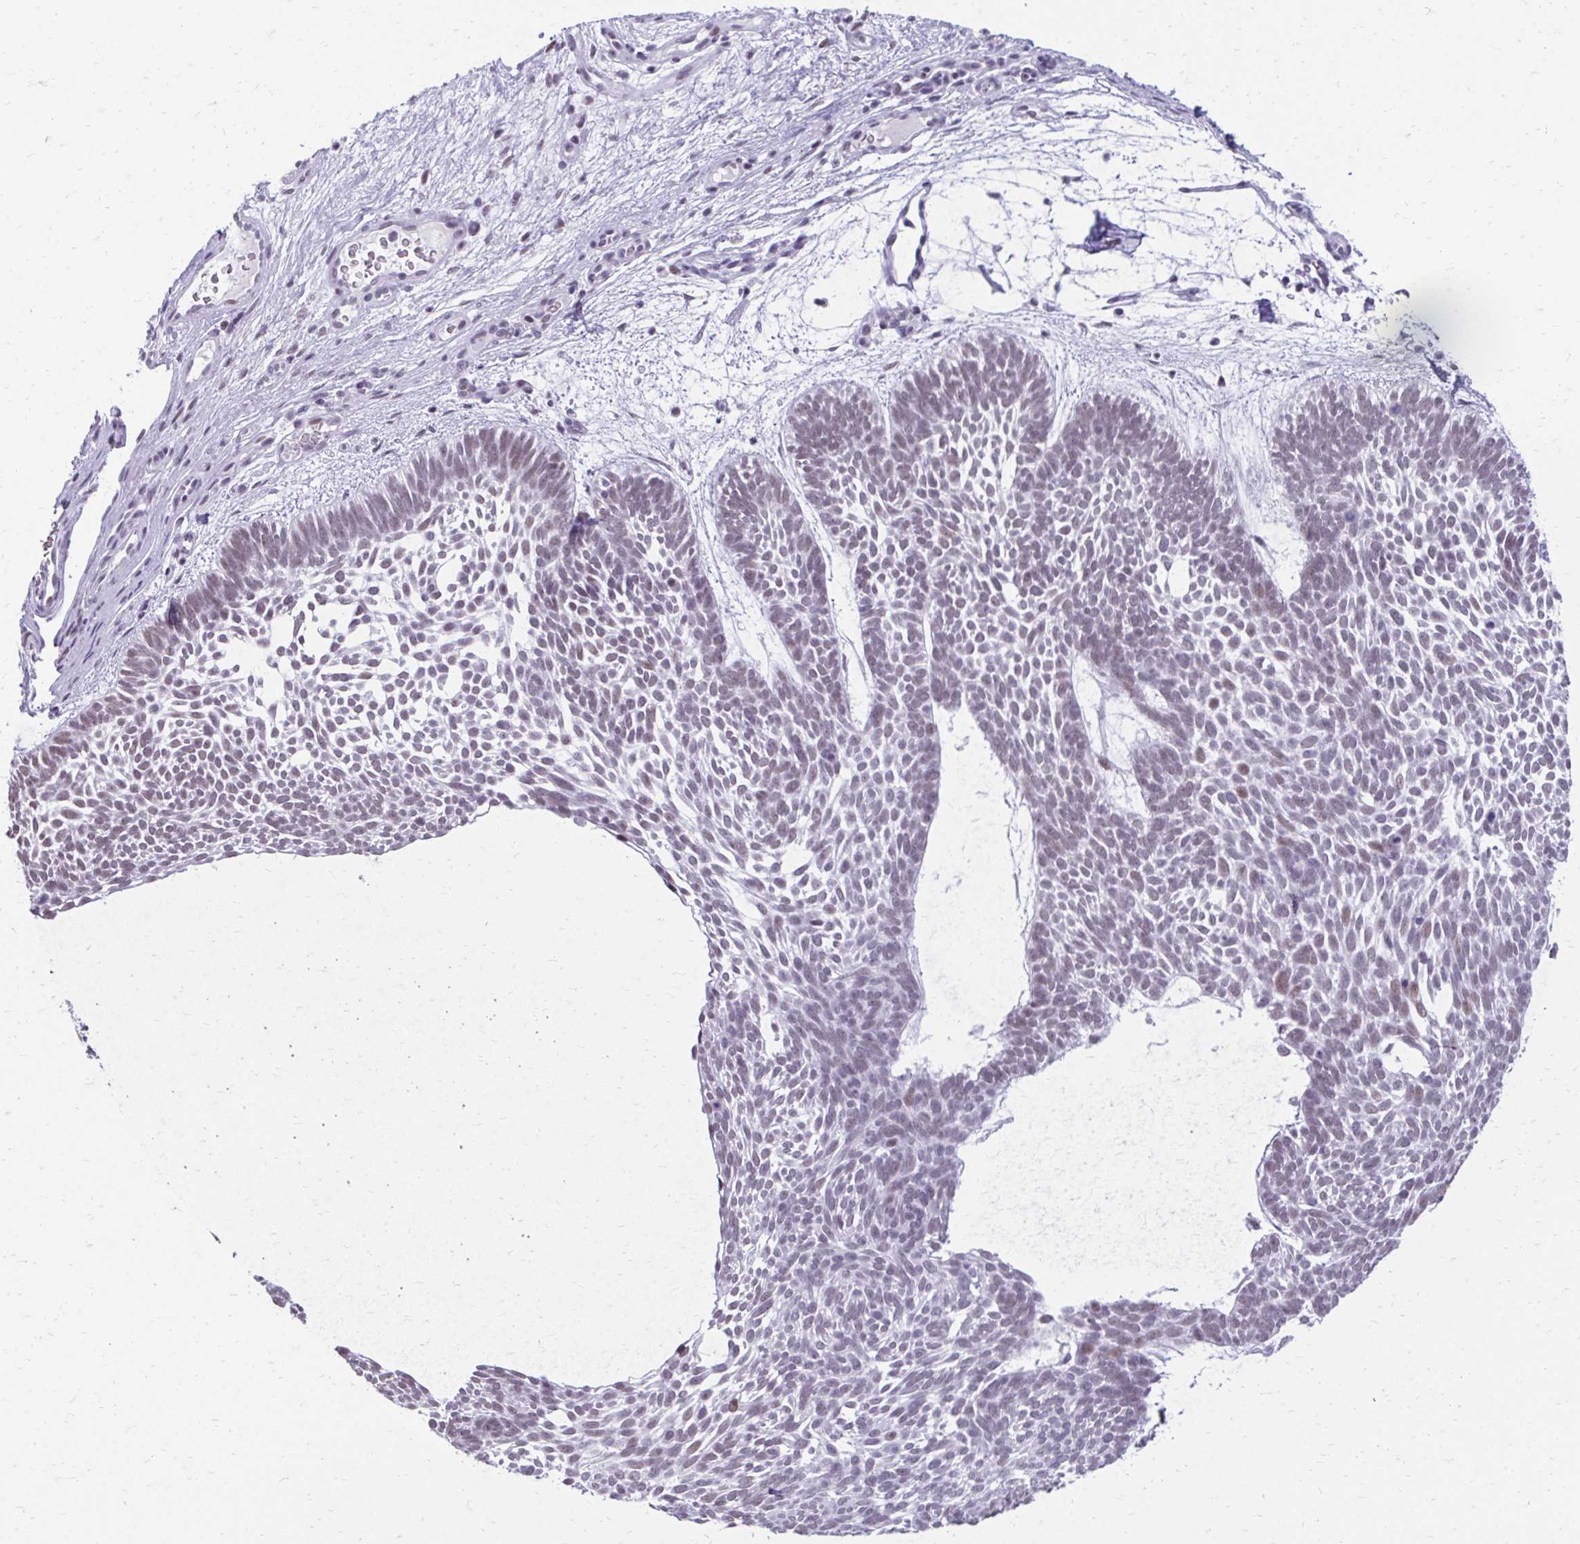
{"staining": {"intensity": "weak", "quantity": "<25%", "location": "nuclear"}, "tissue": "skin cancer", "cell_type": "Tumor cells", "image_type": "cancer", "snomed": [{"axis": "morphology", "description": "Basal cell carcinoma"}, {"axis": "topography", "description": "Skin"}, {"axis": "topography", "description": "Skin of face"}], "caption": "This is an immunohistochemistry histopathology image of human skin basal cell carcinoma. There is no expression in tumor cells.", "gene": "SS18", "patient": {"sex": "male", "age": 83}}